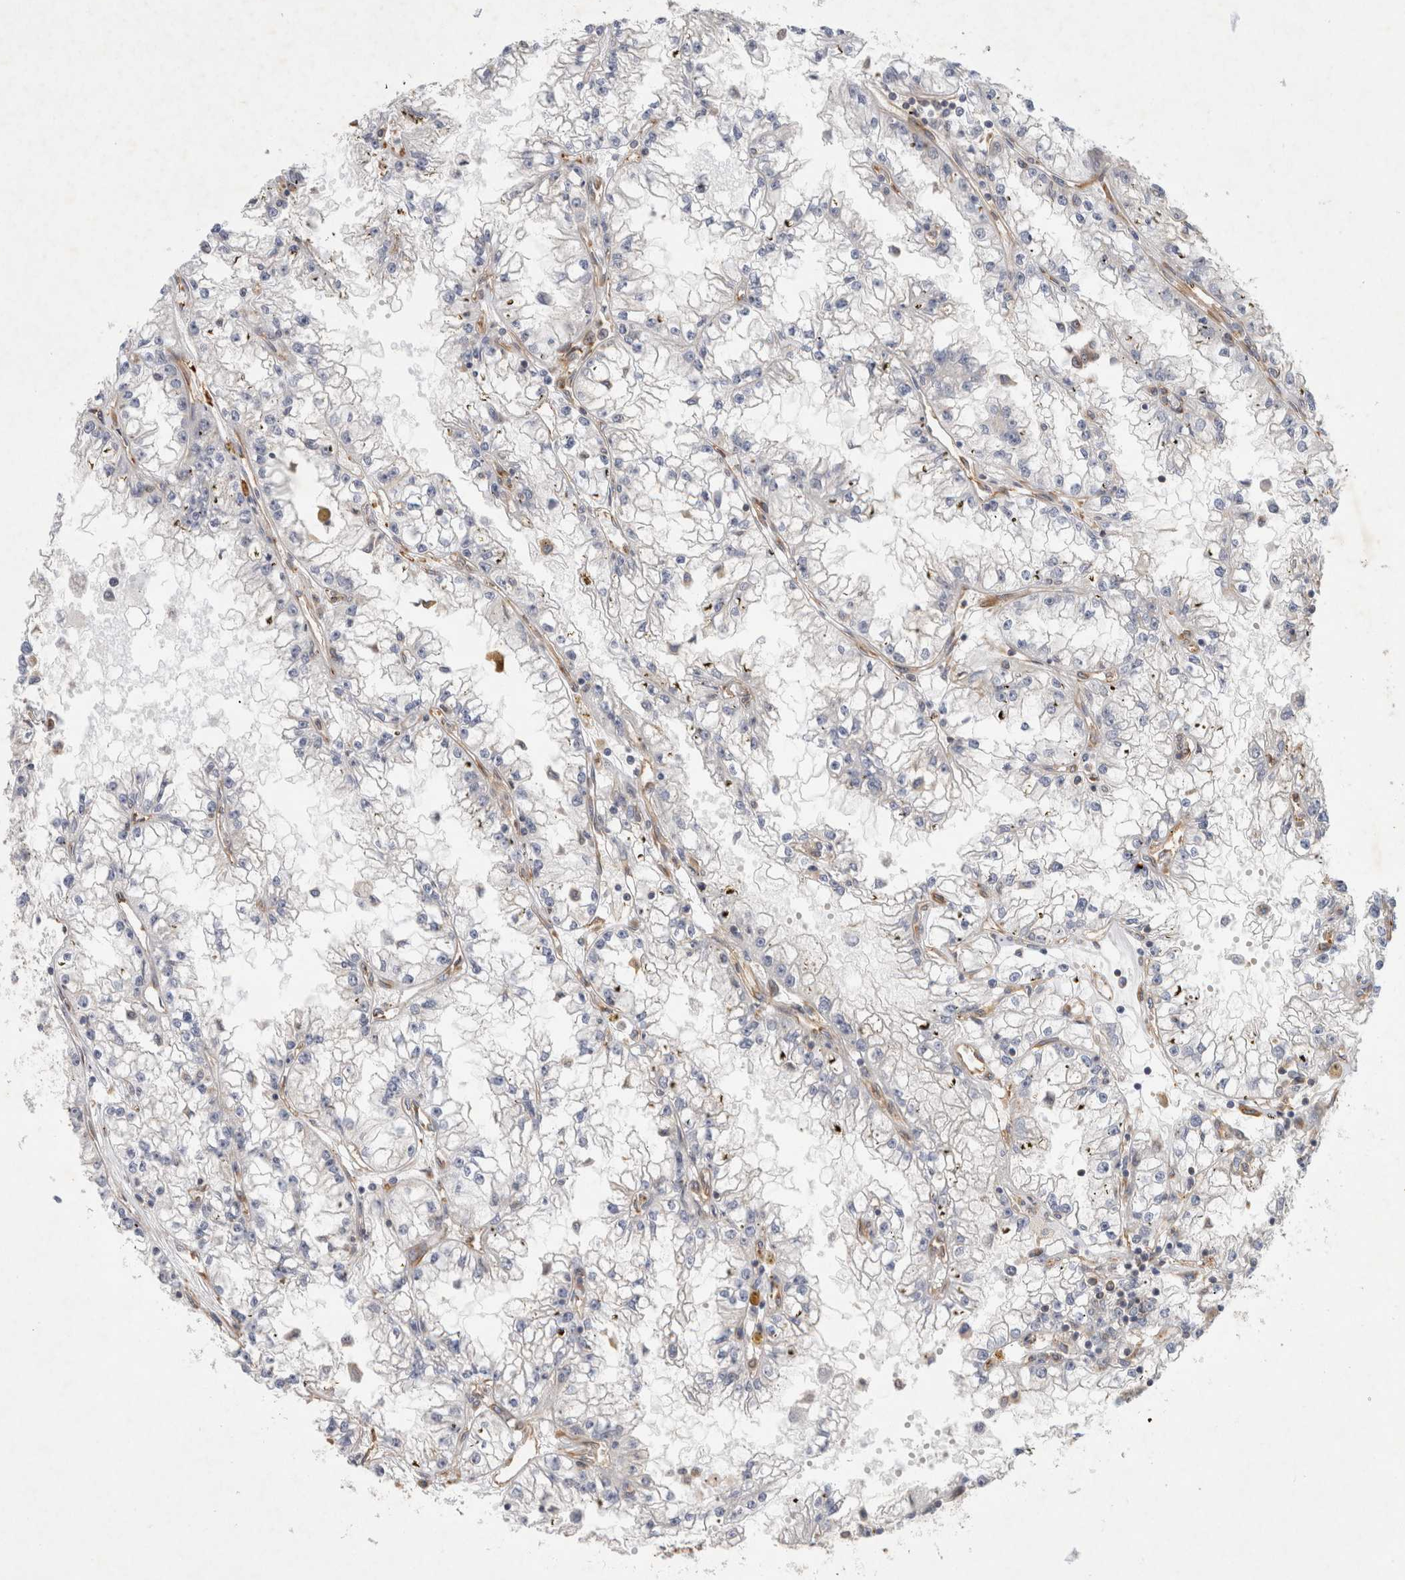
{"staining": {"intensity": "negative", "quantity": "none", "location": "none"}, "tissue": "renal cancer", "cell_type": "Tumor cells", "image_type": "cancer", "snomed": [{"axis": "morphology", "description": "Adenocarcinoma, NOS"}, {"axis": "topography", "description": "Kidney"}], "caption": "Immunohistochemistry (IHC) of human renal cancer (adenocarcinoma) displays no expression in tumor cells. The staining is performed using DAB (3,3'-diaminobenzidine) brown chromogen with nuclei counter-stained in using hematoxylin.", "gene": "GPR150", "patient": {"sex": "male", "age": 56}}